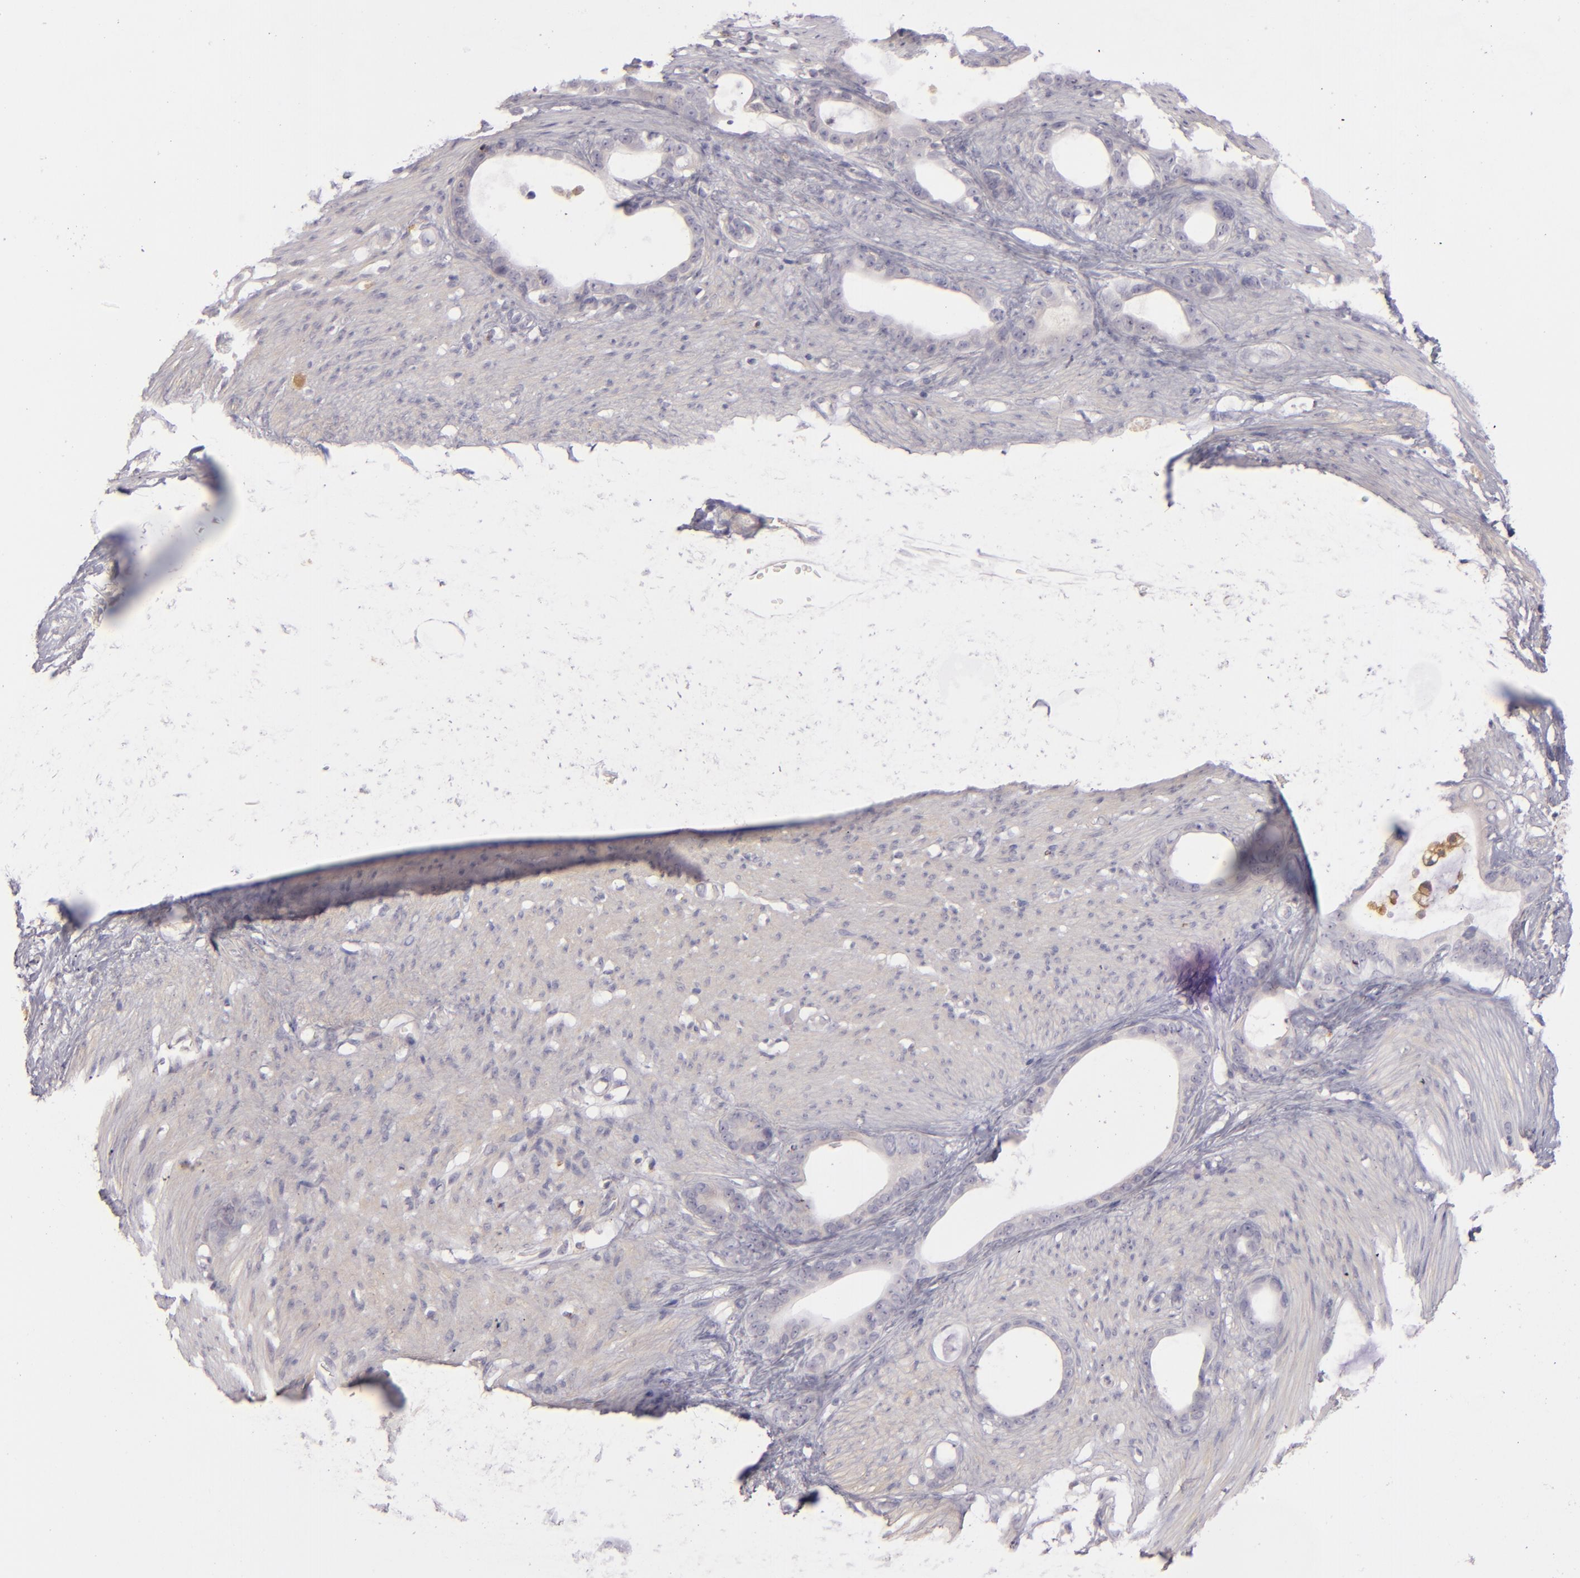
{"staining": {"intensity": "negative", "quantity": "none", "location": "none"}, "tissue": "stomach cancer", "cell_type": "Tumor cells", "image_type": "cancer", "snomed": [{"axis": "morphology", "description": "Adenocarcinoma, NOS"}, {"axis": "topography", "description": "Stomach"}], "caption": "DAB (3,3'-diaminobenzidine) immunohistochemical staining of human stomach adenocarcinoma displays no significant positivity in tumor cells.", "gene": "CD83", "patient": {"sex": "female", "age": 75}}